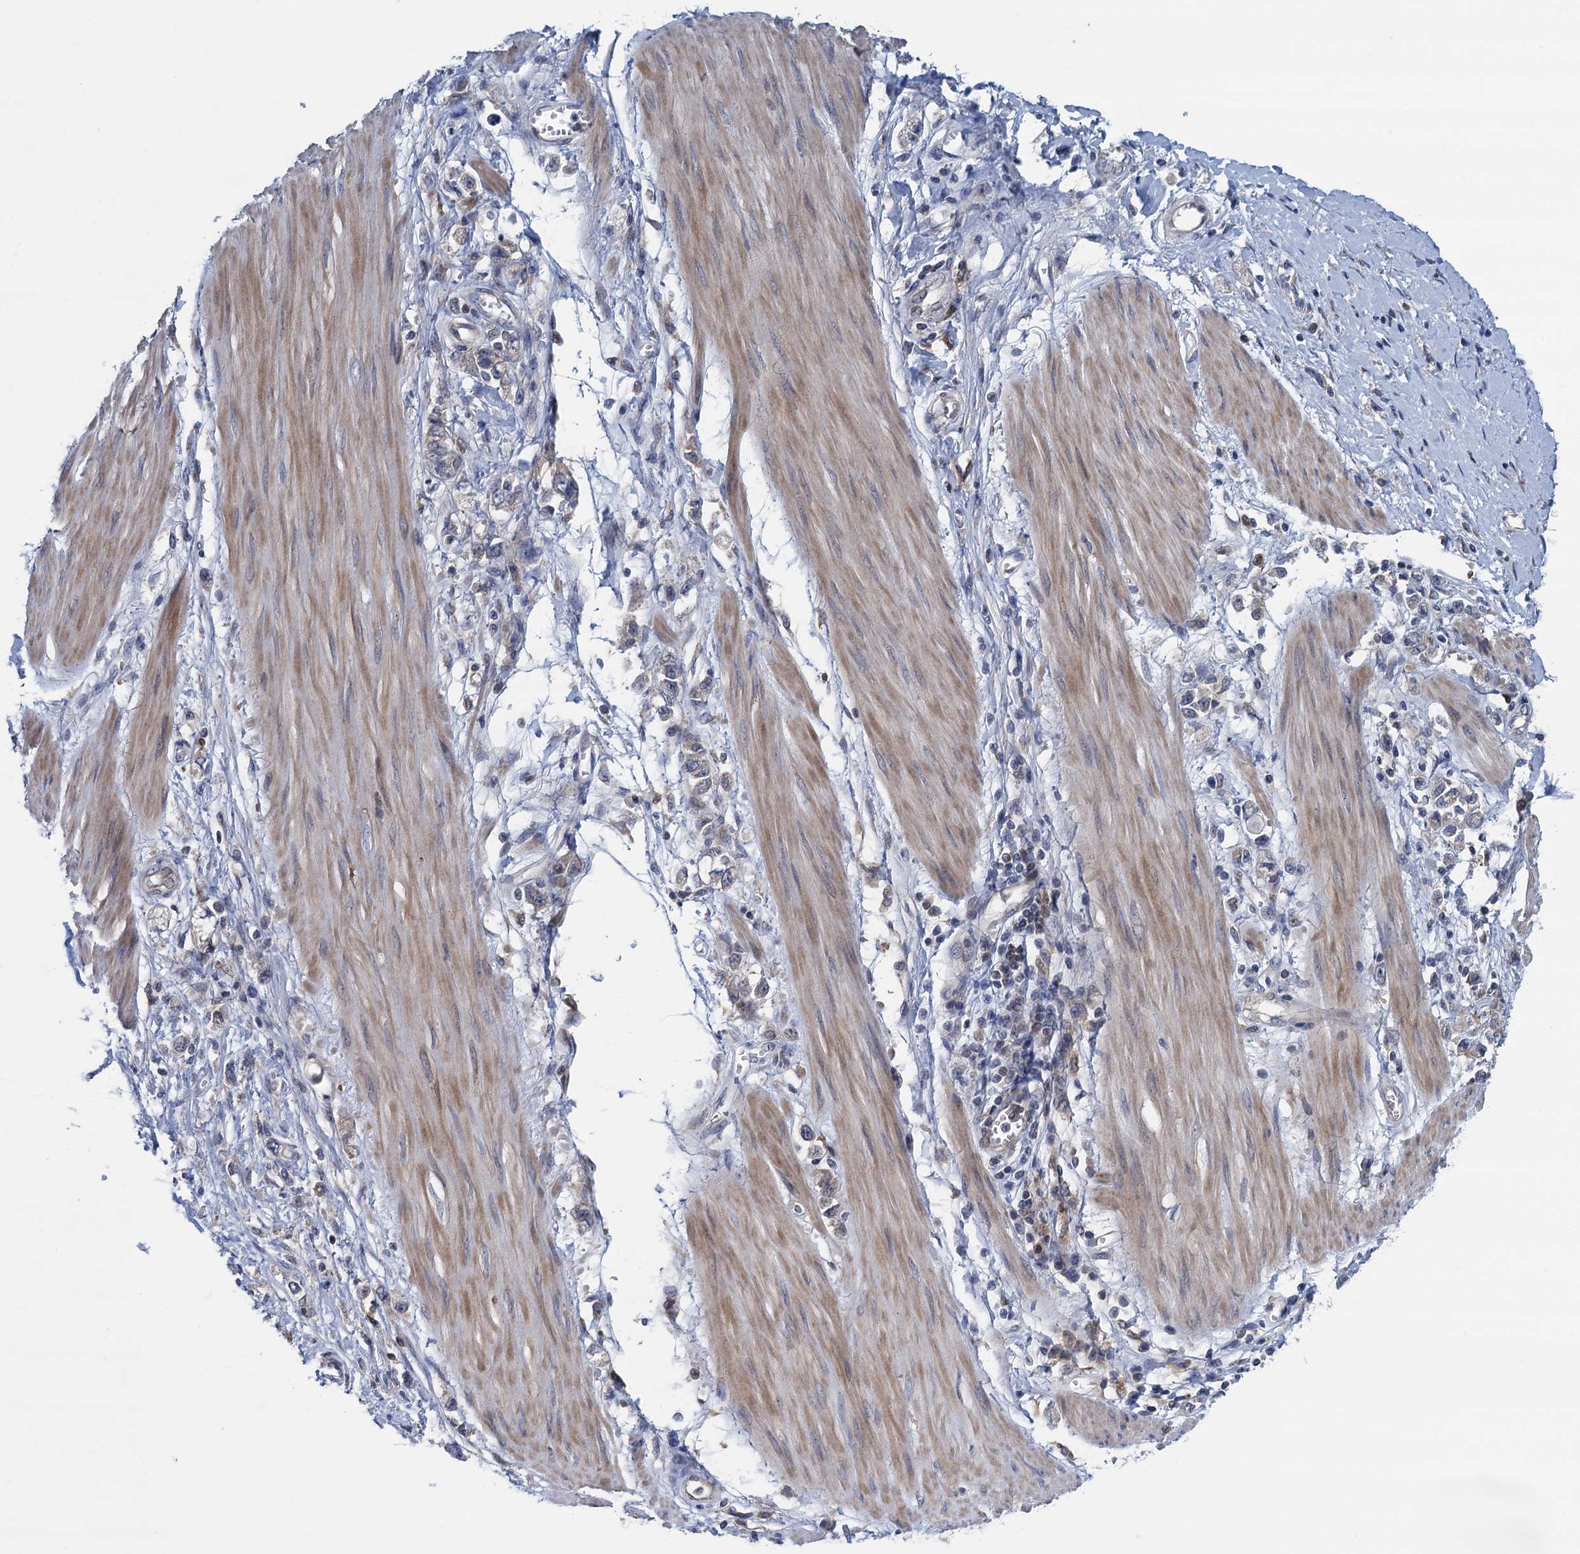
{"staining": {"intensity": "weak", "quantity": "25%-75%", "location": "cytoplasmic/membranous"}, "tissue": "stomach cancer", "cell_type": "Tumor cells", "image_type": "cancer", "snomed": [{"axis": "morphology", "description": "Adenocarcinoma, NOS"}, {"axis": "topography", "description": "Stomach"}], "caption": "Tumor cells reveal weak cytoplasmic/membranous staining in about 25%-75% of cells in adenocarcinoma (stomach). The staining is performed using DAB brown chromogen to label protein expression. The nuclei are counter-stained blue using hematoxylin.", "gene": "CNTN5", "patient": {"sex": "female", "age": 76}}